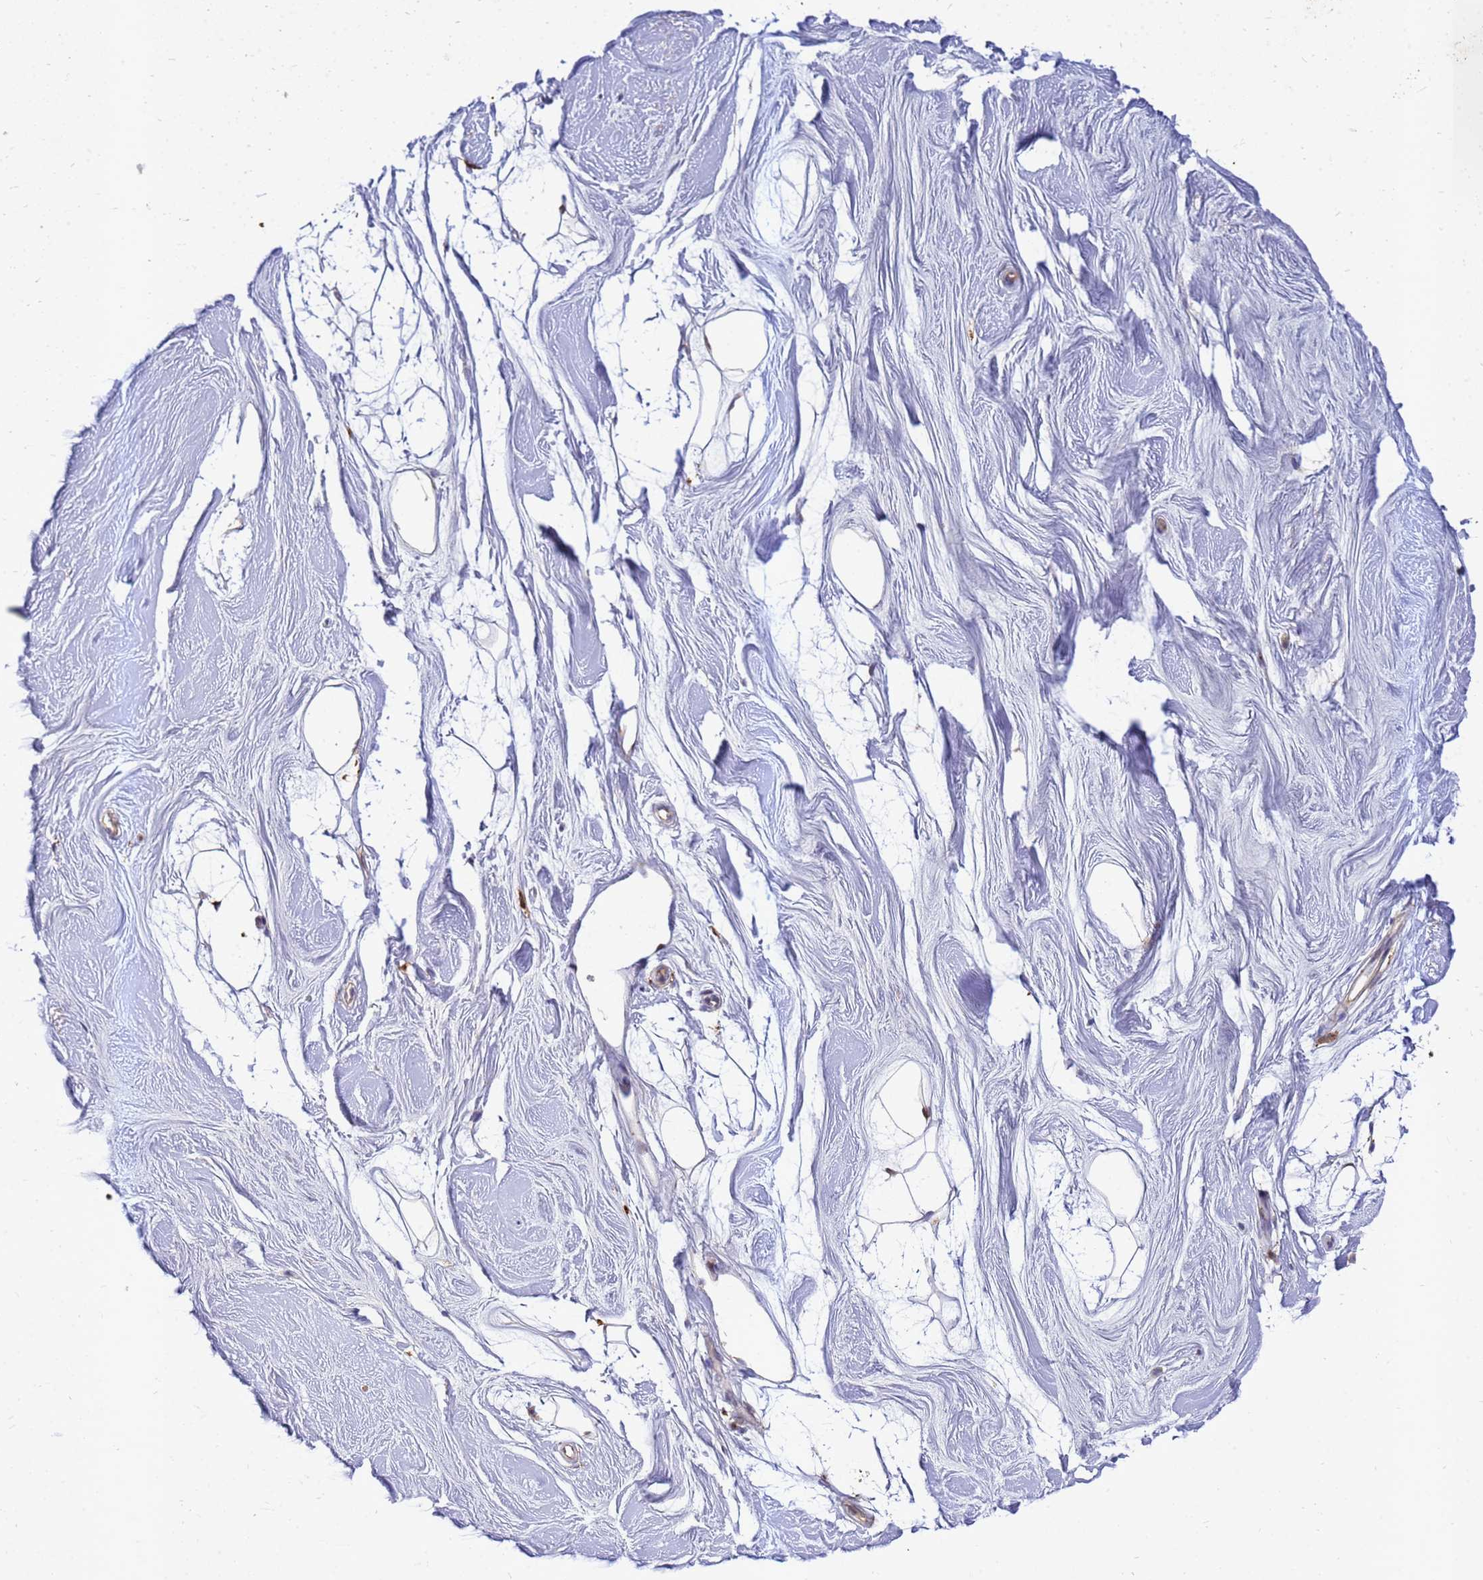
{"staining": {"intensity": "negative", "quantity": "none", "location": "none"}, "tissue": "breast", "cell_type": "Adipocytes", "image_type": "normal", "snomed": [{"axis": "morphology", "description": "Normal tissue, NOS"}, {"axis": "topography", "description": "Breast"}], "caption": "Adipocytes are negative for protein expression in normal human breast. (Stains: DAB (3,3'-diaminobenzidine) immunohistochemistry with hematoxylin counter stain, Microscopy: brightfield microscopy at high magnification).", "gene": "RNF215", "patient": {"sex": "female", "age": 26}}